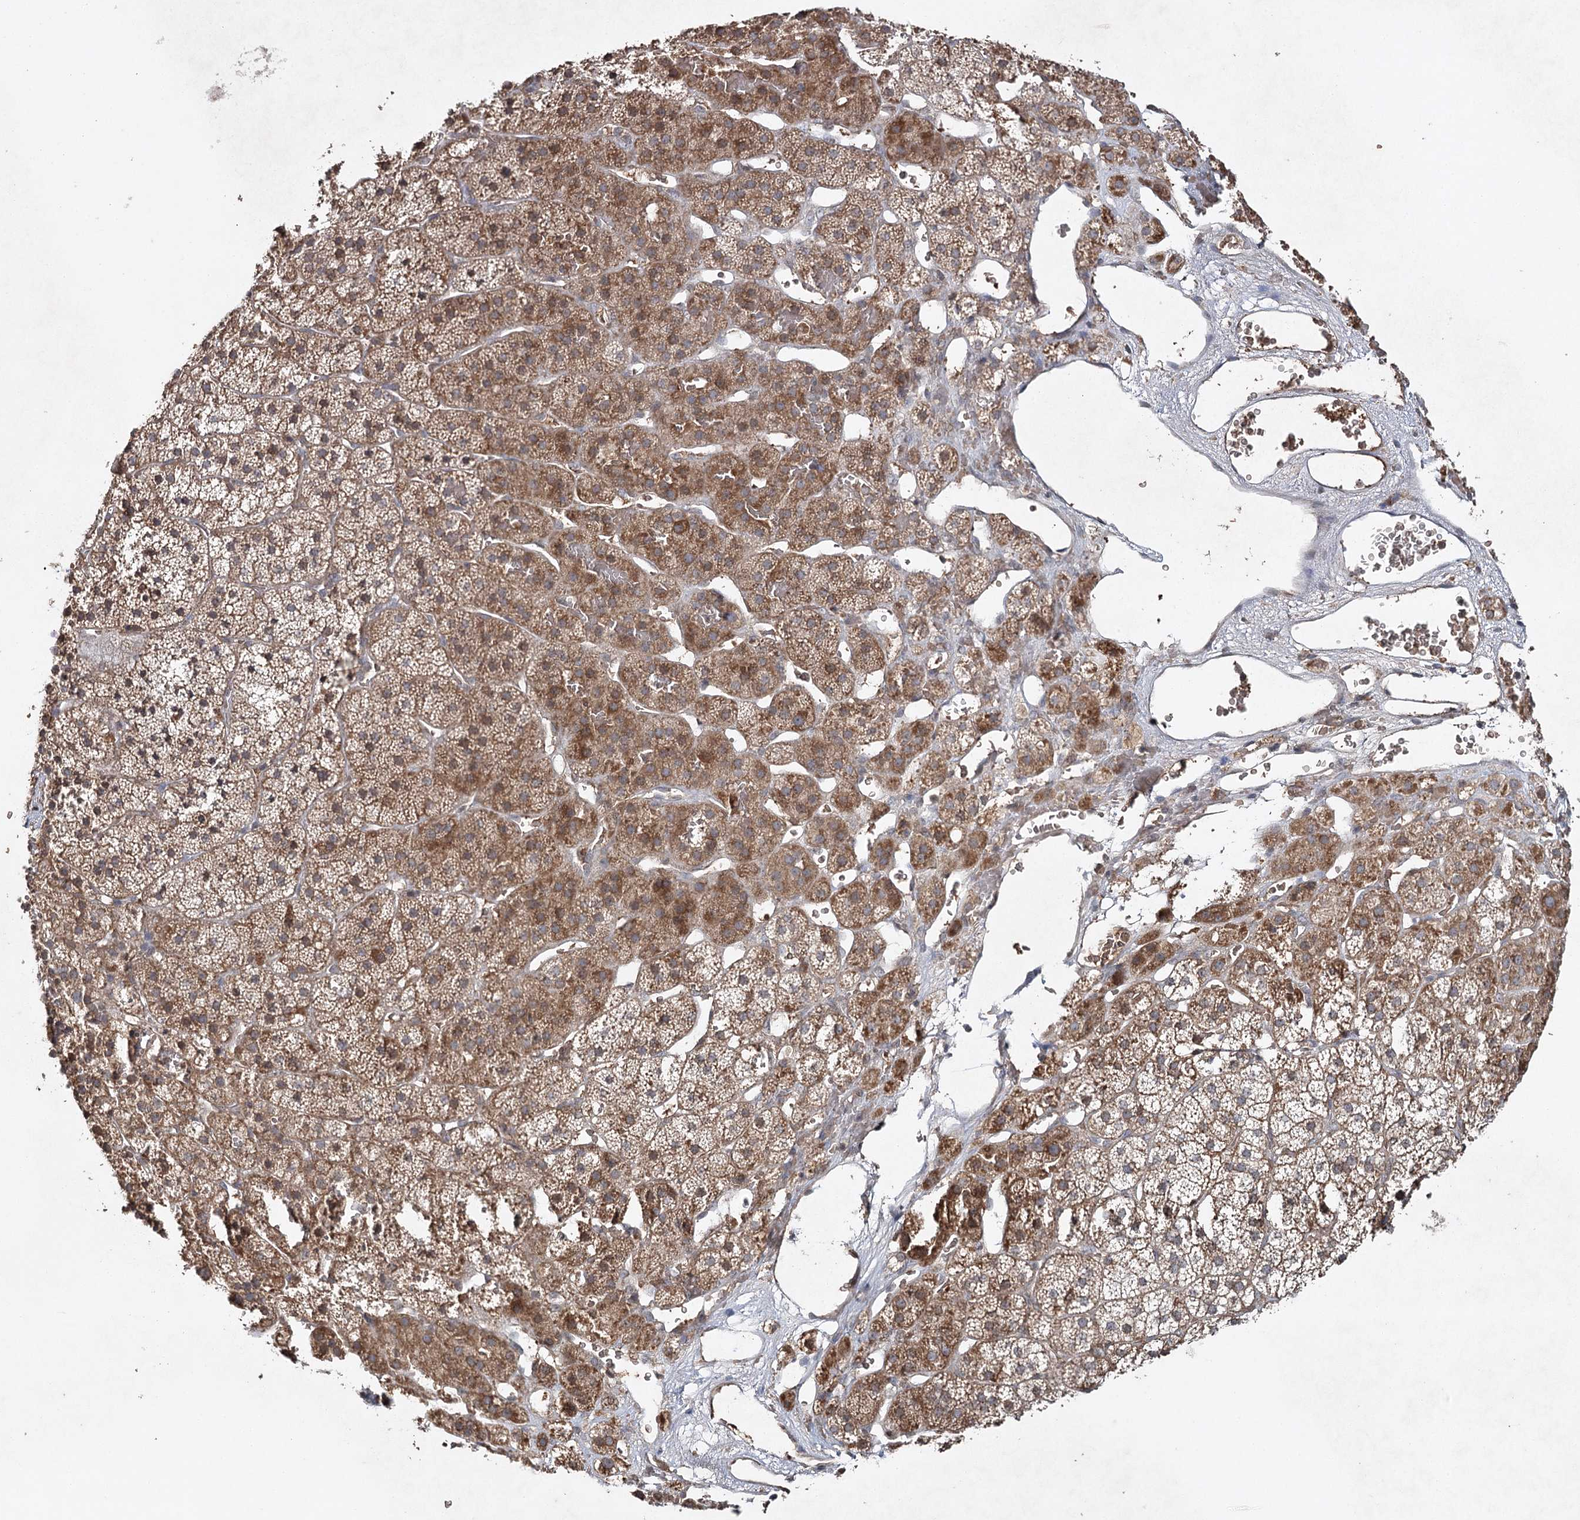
{"staining": {"intensity": "moderate", "quantity": "25%-75%", "location": "cytoplasmic/membranous"}, "tissue": "adrenal gland", "cell_type": "Glandular cells", "image_type": "normal", "snomed": [{"axis": "morphology", "description": "Normal tissue, NOS"}, {"axis": "topography", "description": "Adrenal gland"}], "caption": "A histopathology image of adrenal gland stained for a protein shows moderate cytoplasmic/membranous brown staining in glandular cells. The staining was performed using DAB to visualize the protein expression in brown, while the nuclei were stained in blue with hematoxylin (Magnification: 20x).", "gene": "CYP2B6", "patient": {"sex": "female", "age": 44}}